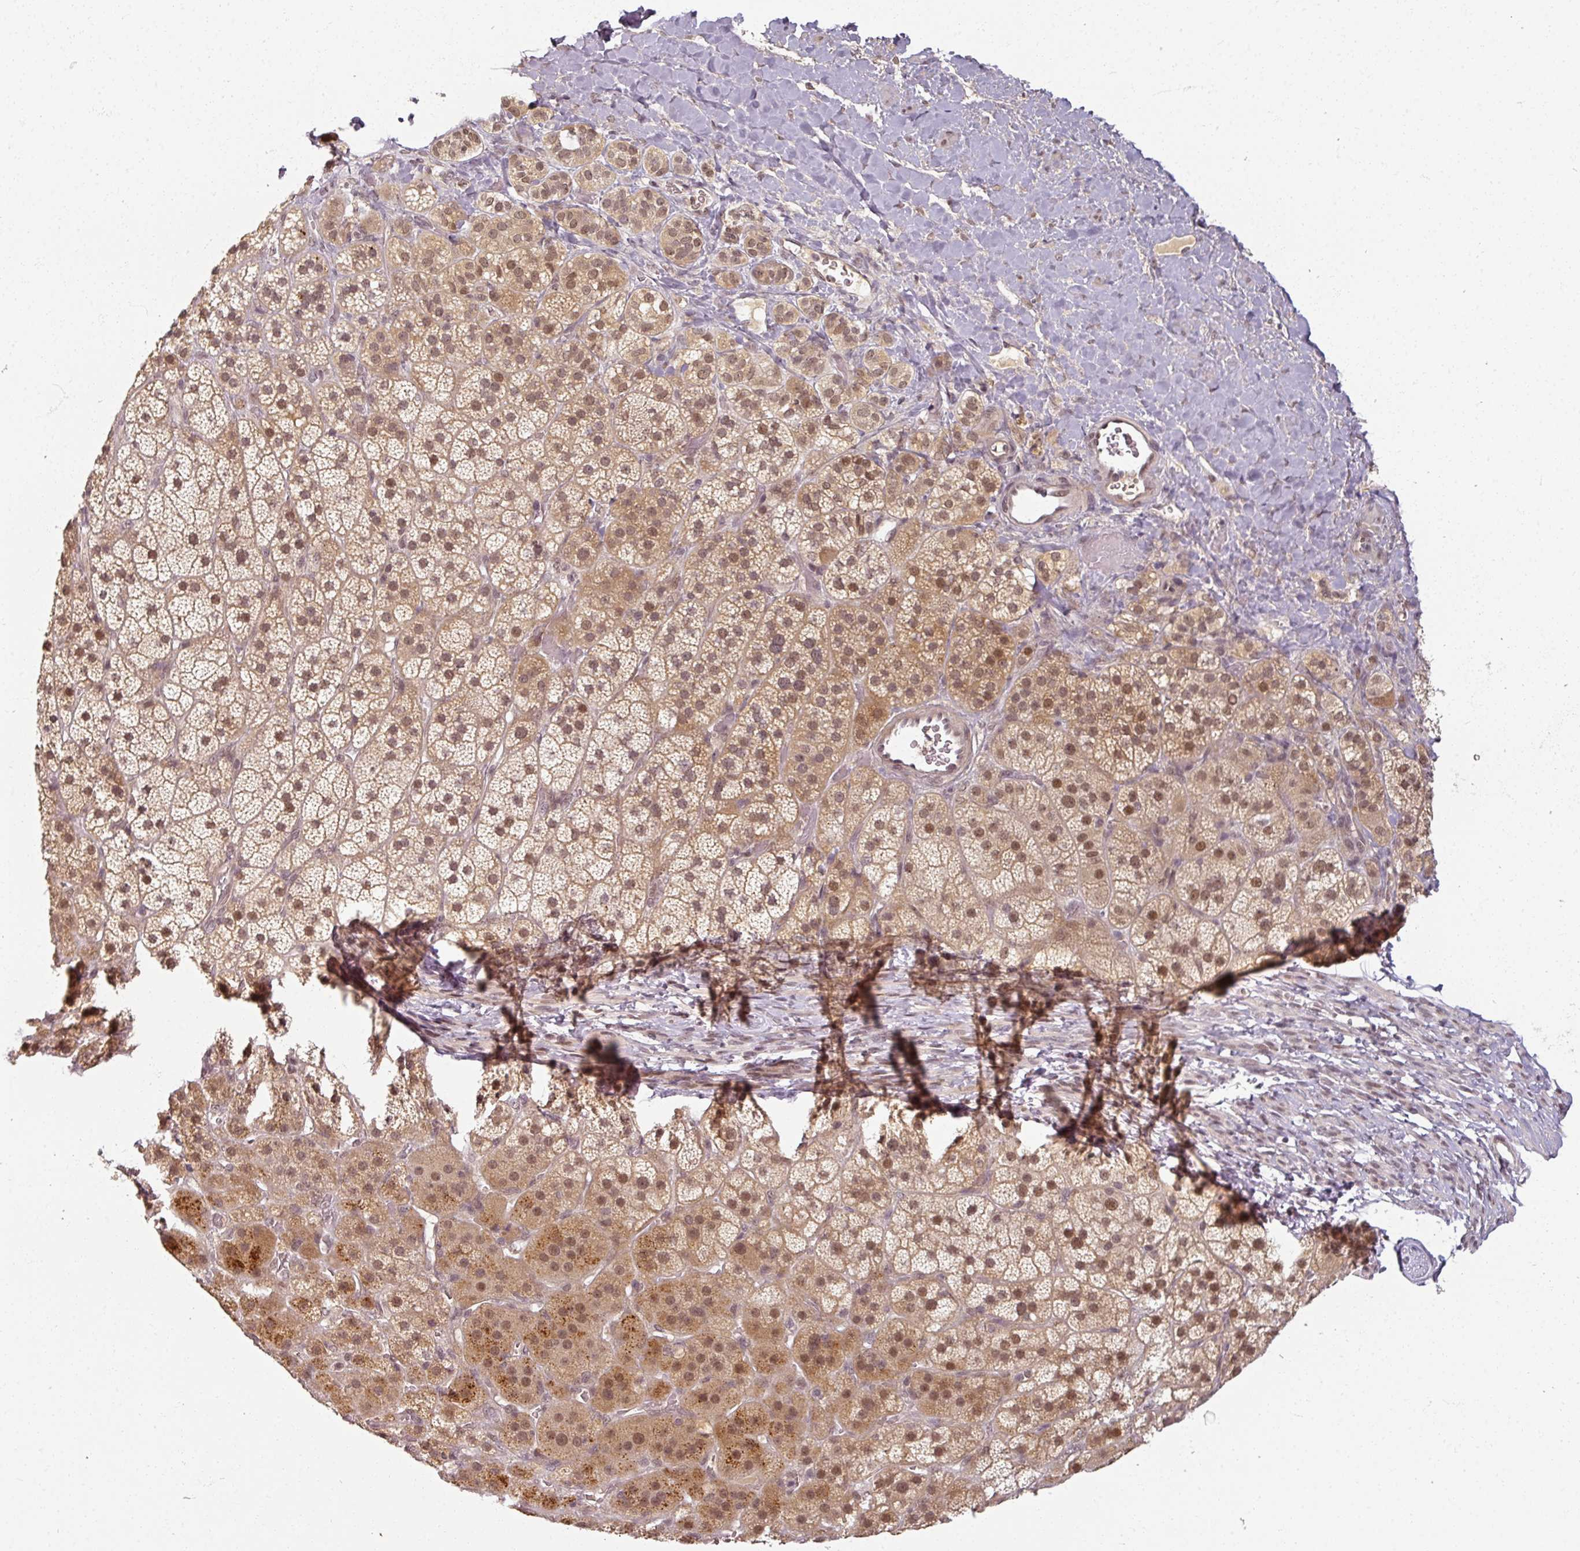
{"staining": {"intensity": "moderate", "quantity": ">75%", "location": "cytoplasmic/membranous,nuclear"}, "tissue": "adrenal gland", "cell_type": "Glandular cells", "image_type": "normal", "snomed": [{"axis": "morphology", "description": "Normal tissue, NOS"}, {"axis": "topography", "description": "Adrenal gland"}], "caption": "This is a photomicrograph of immunohistochemistry staining of unremarkable adrenal gland, which shows moderate positivity in the cytoplasmic/membranous,nuclear of glandular cells.", "gene": "POLR2G", "patient": {"sex": "male", "age": 57}}